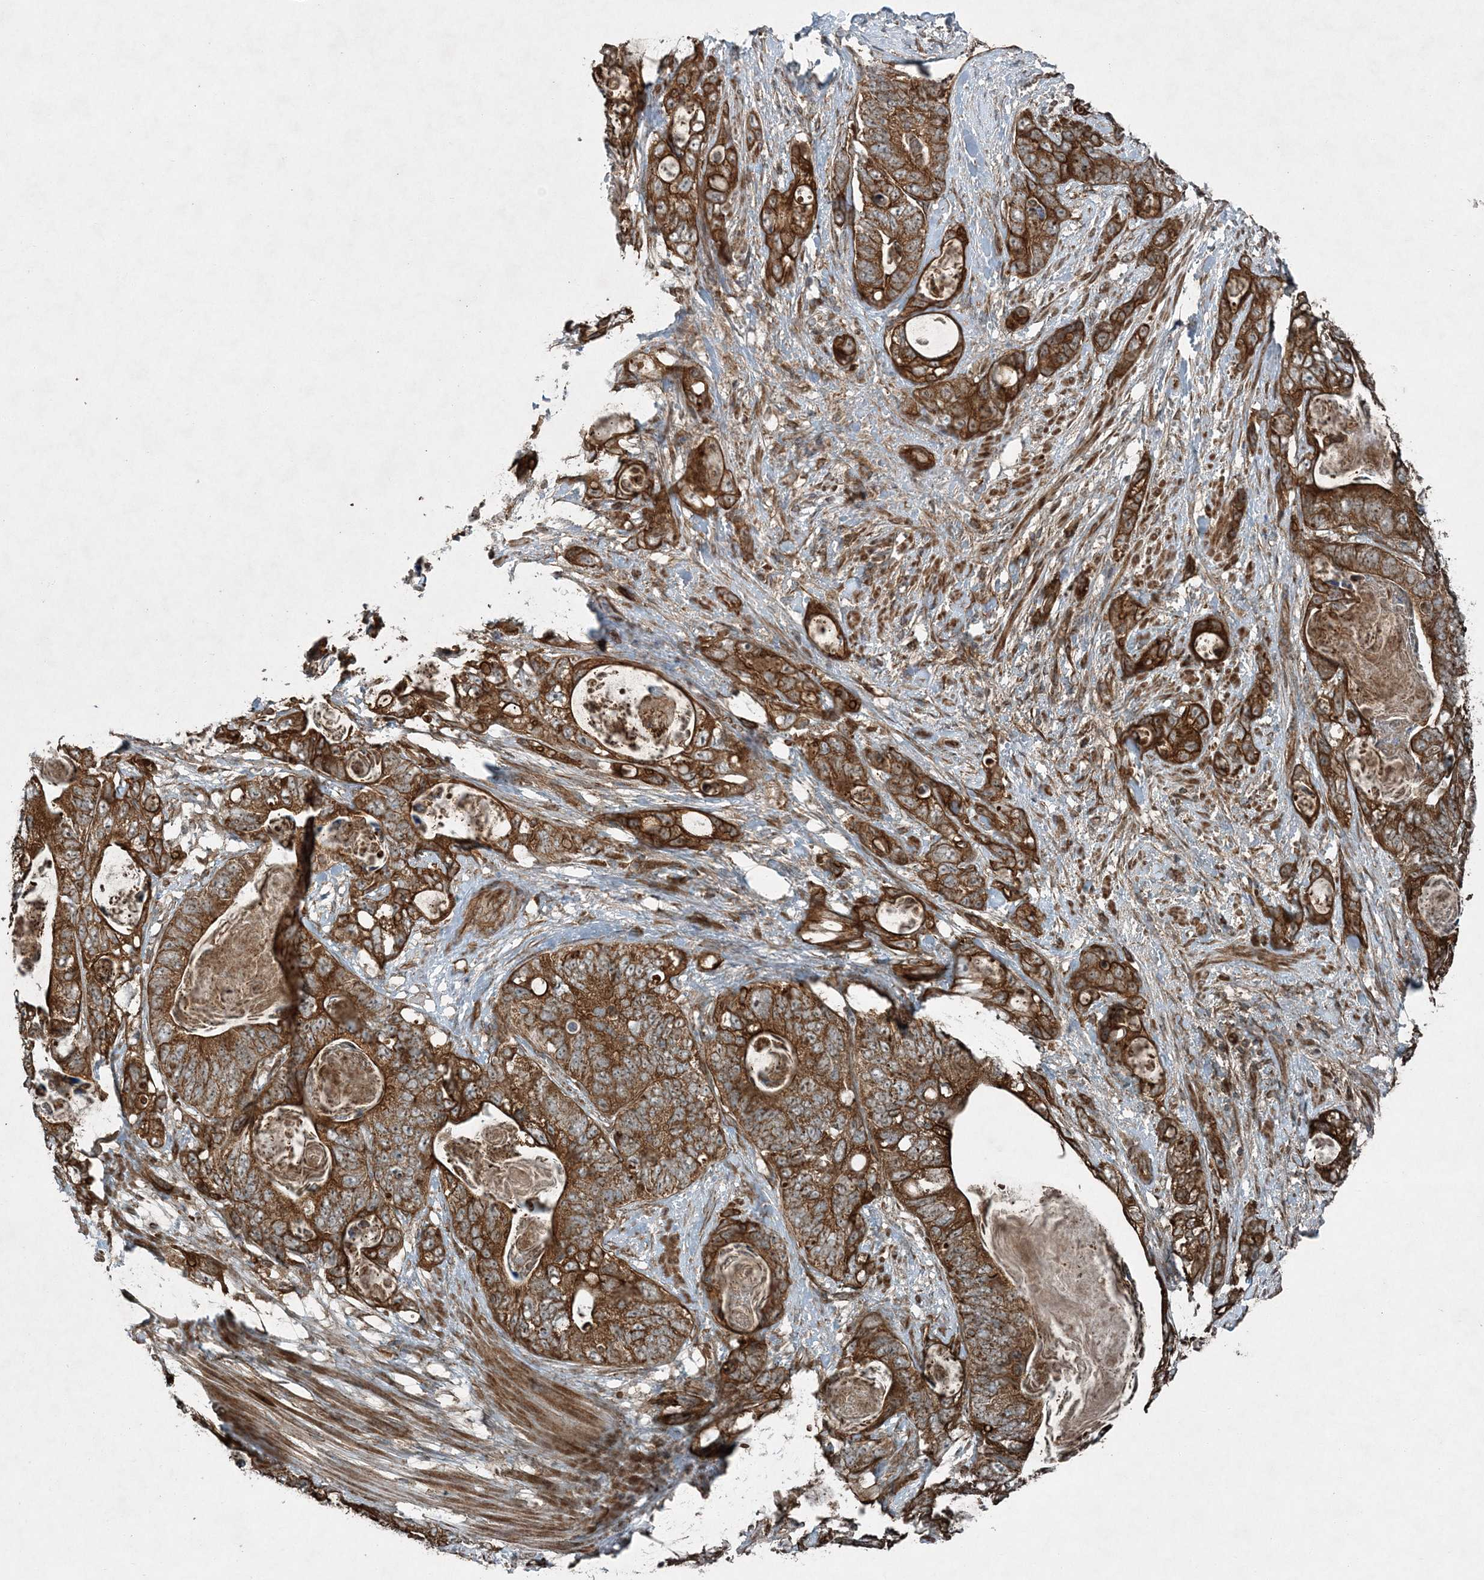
{"staining": {"intensity": "strong", "quantity": ">75%", "location": "cytoplasmic/membranous"}, "tissue": "stomach cancer", "cell_type": "Tumor cells", "image_type": "cancer", "snomed": [{"axis": "morphology", "description": "Normal tissue, NOS"}, {"axis": "morphology", "description": "Adenocarcinoma, NOS"}, {"axis": "topography", "description": "Stomach"}], "caption": "Human stomach cancer stained with a protein marker exhibits strong staining in tumor cells.", "gene": "COPS7B", "patient": {"sex": "female", "age": 89}}